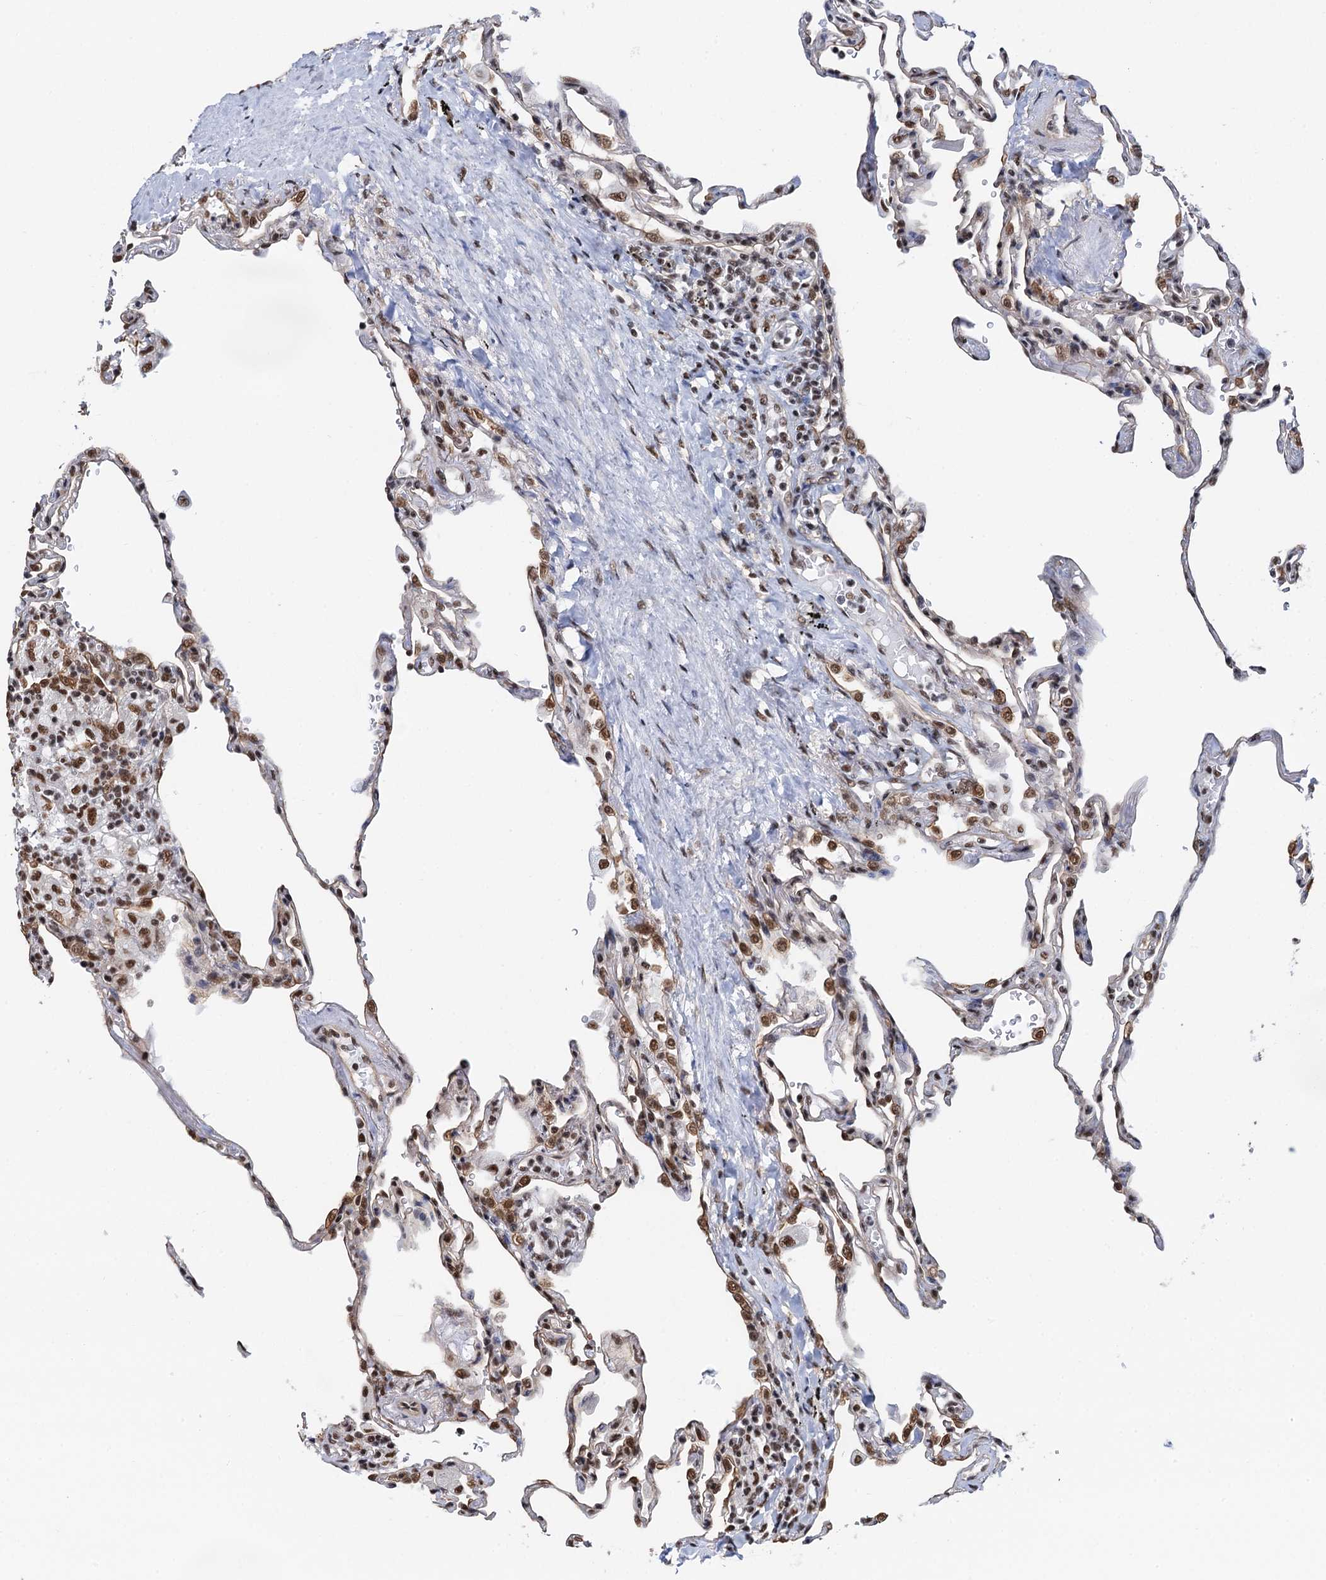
{"staining": {"intensity": "moderate", "quantity": "25%-75%", "location": "nuclear"}, "tissue": "lung", "cell_type": "Alveolar cells", "image_type": "normal", "snomed": [{"axis": "morphology", "description": "Normal tissue, NOS"}, {"axis": "topography", "description": "Lung"}], "caption": "DAB (3,3'-diaminobenzidine) immunohistochemical staining of benign human lung exhibits moderate nuclear protein expression in about 25%-75% of alveolar cells. The protein is shown in brown color, while the nuclei are stained blue.", "gene": "ZNF609", "patient": {"sex": "male", "age": 59}}